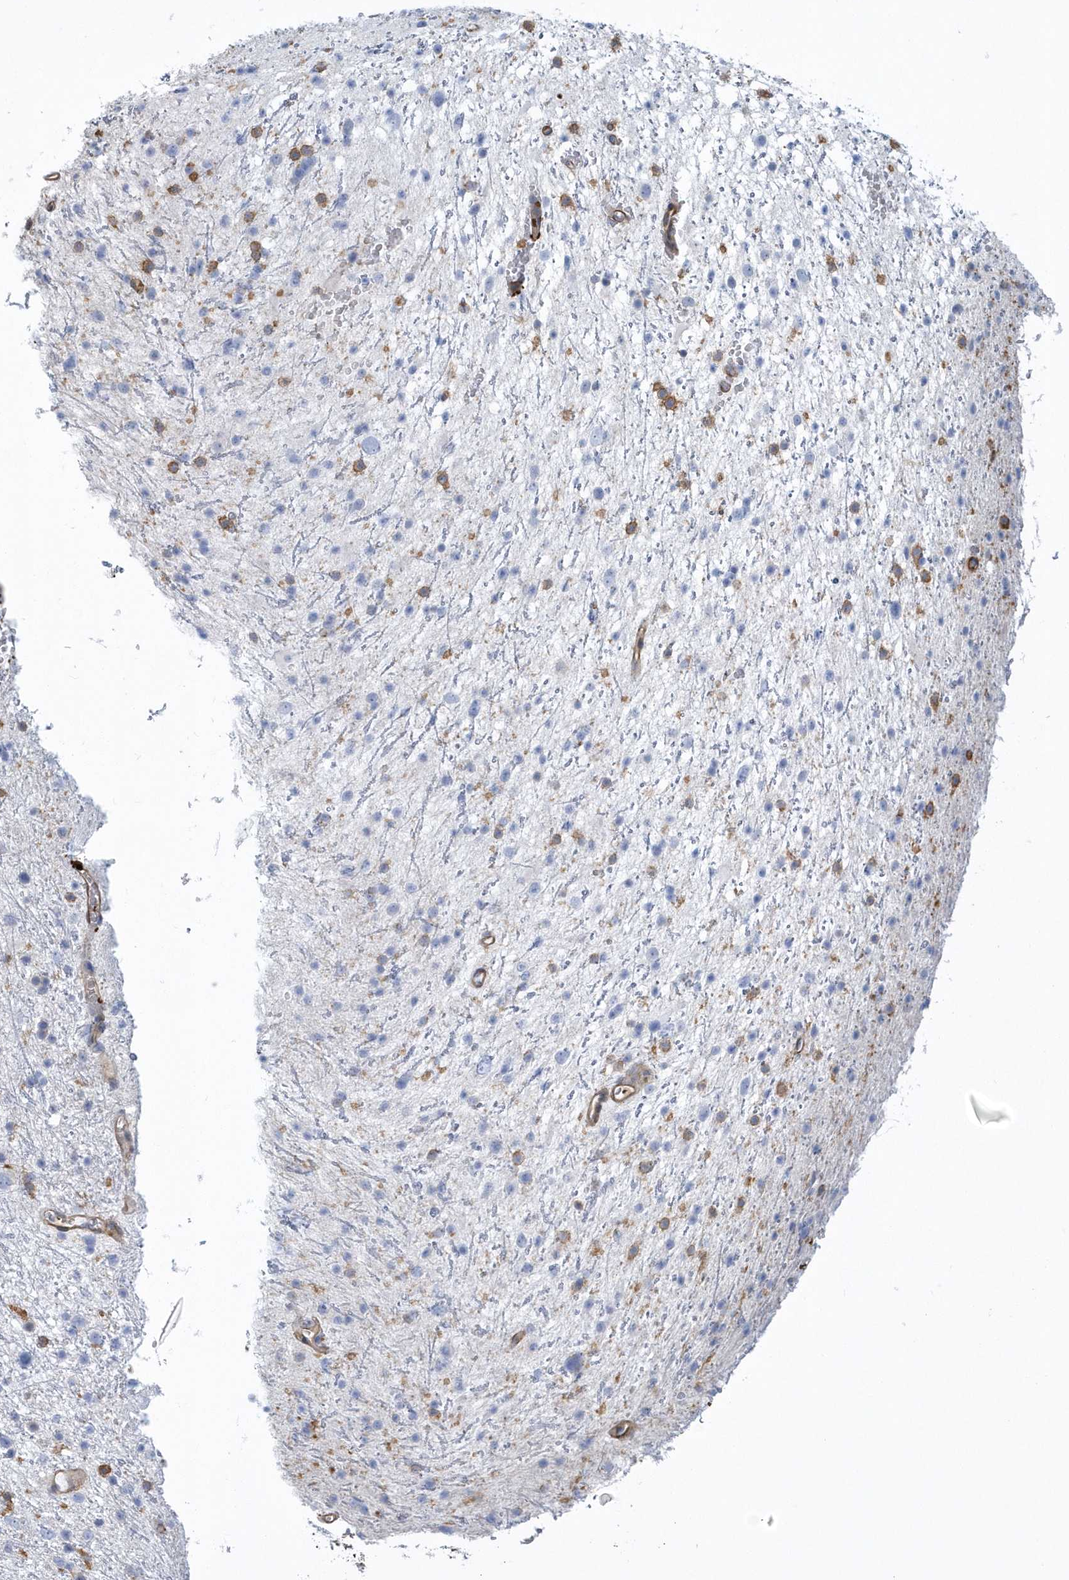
{"staining": {"intensity": "negative", "quantity": "none", "location": "none"}, "tissue": "glioma", "cell_type": "Tumor cells", "image_type": "cancer", "snomed": [{"axis": "morphology", "description": "Glioma, malignant, Low grade"}, {"axis": "topography", "description": "Cerebral cortex"}], "caption": "IHC of glioma exhibits no expression in tumor cells. (Stains: DAB (3,3'-diaminobenzidine) immunohistochemistry (IHC) with hematoxylin counter stain, Microscopy: brightfield microscopy at high magnification).", "gene": "ARAP2", "patient": {"sex": "female", "age": 39}}